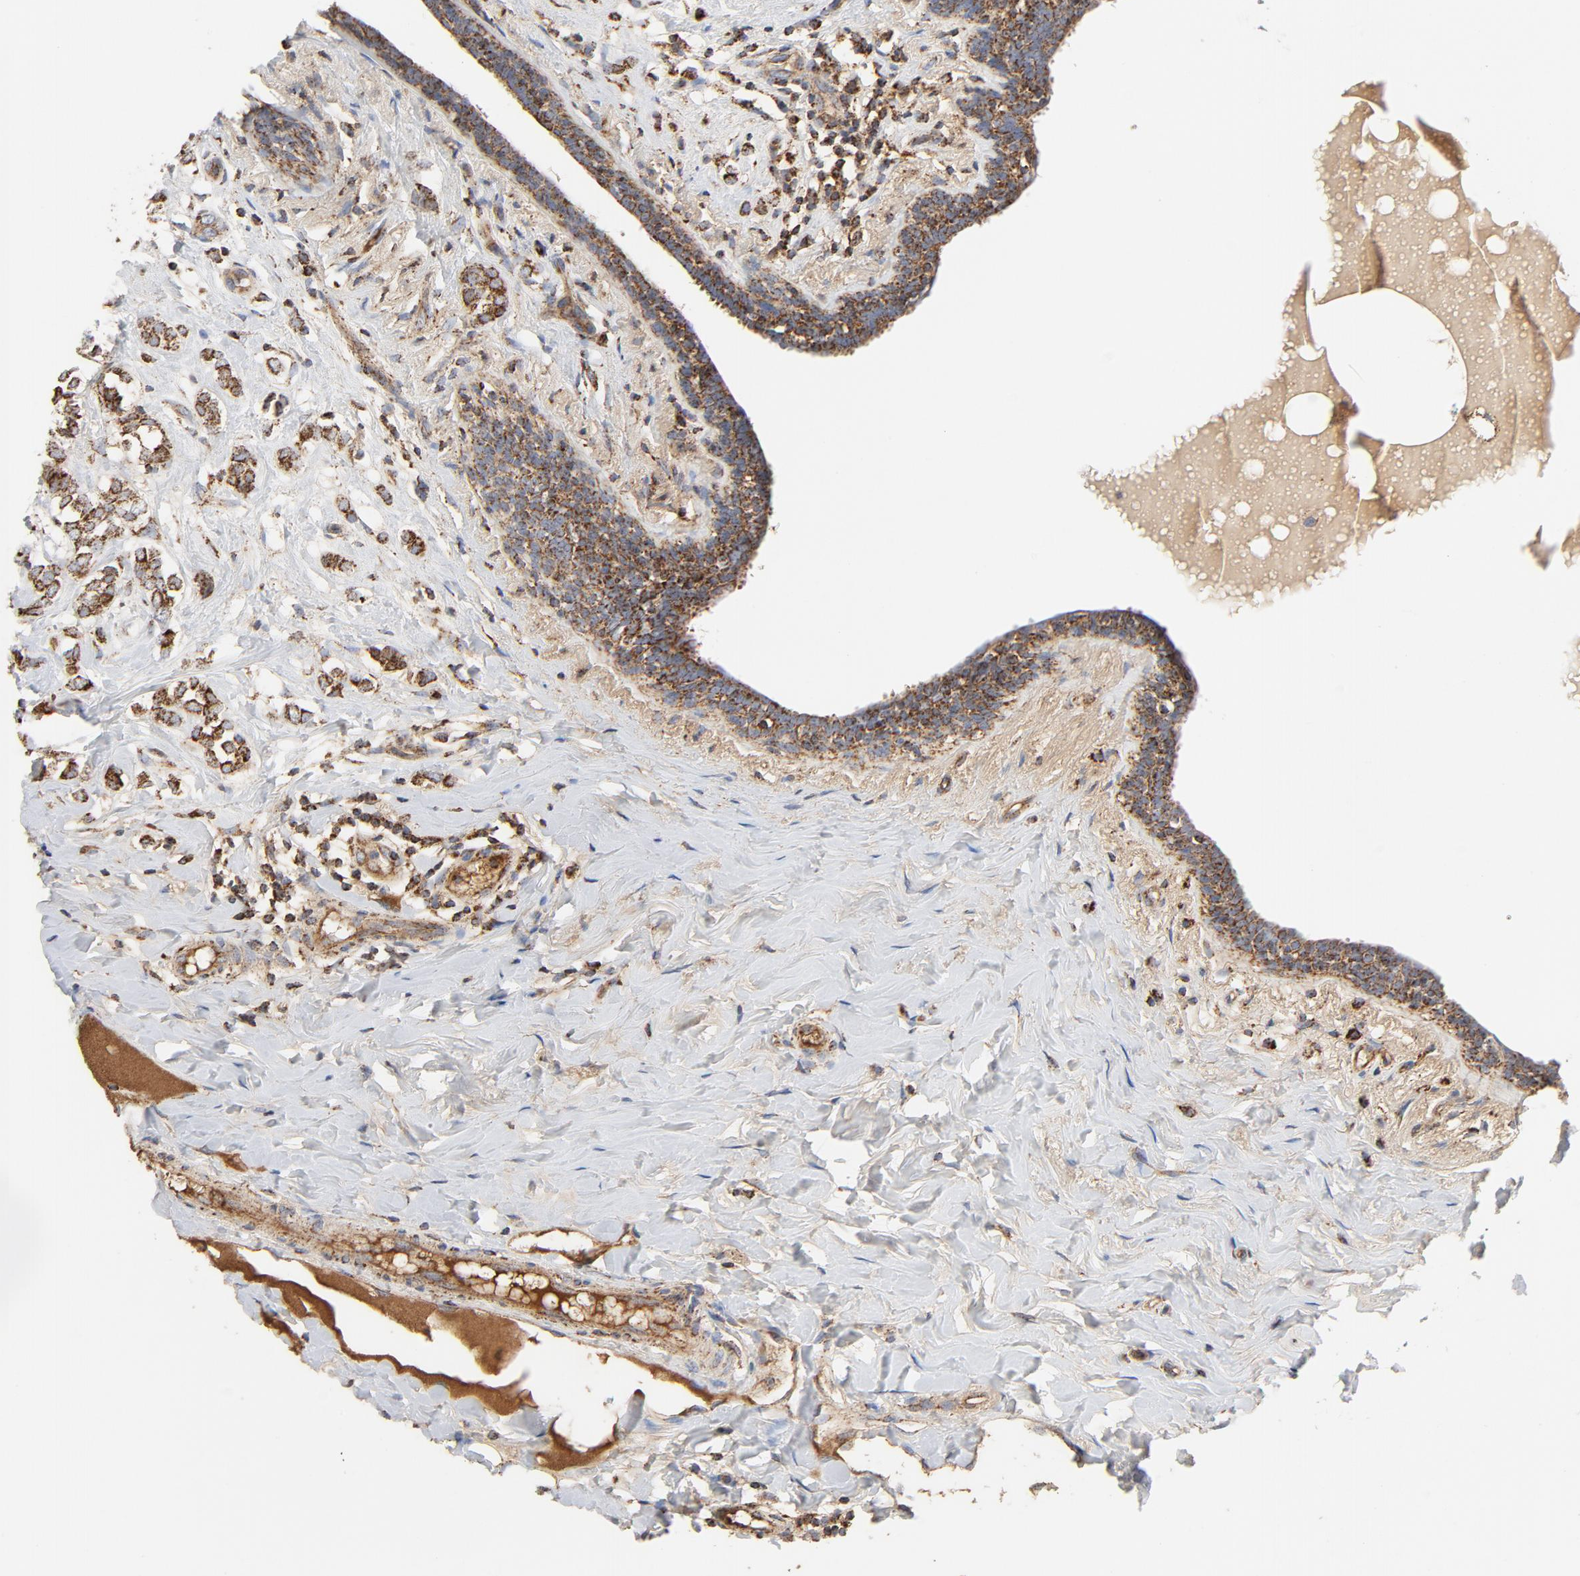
{"staining": {"intensity": "strong", "quantity": ">75%", "location": "cytoplasmic/membranous"}, "tissue": "breast cancer", "cell_type": "Tumor cells", "image_type": "cancer", "snomed": [{"axis": "morphology", "description": "Normal tissue, NOS"}, {"axis": "morphology", "description": "Lobular carcinoma"}, {"axis": "topography", "description": "Breast"}], "caption": "Immunohistochemistry (IHC) staining of breast cancer (lobular carcinoma), which demonstrates high levels of strong cytoplasmic/membranous expression in about >75% of tumor cells indicating strong cytoplasmic/membranous protein positivity. The staining was performed using DAB (3,3'-diaminobenzidine) (brown) for protein detection and nuclei were counterstained in hematoxylin (blue).", "gene": "PCNX4", "patient": {"sex": "female", "age": 47}}